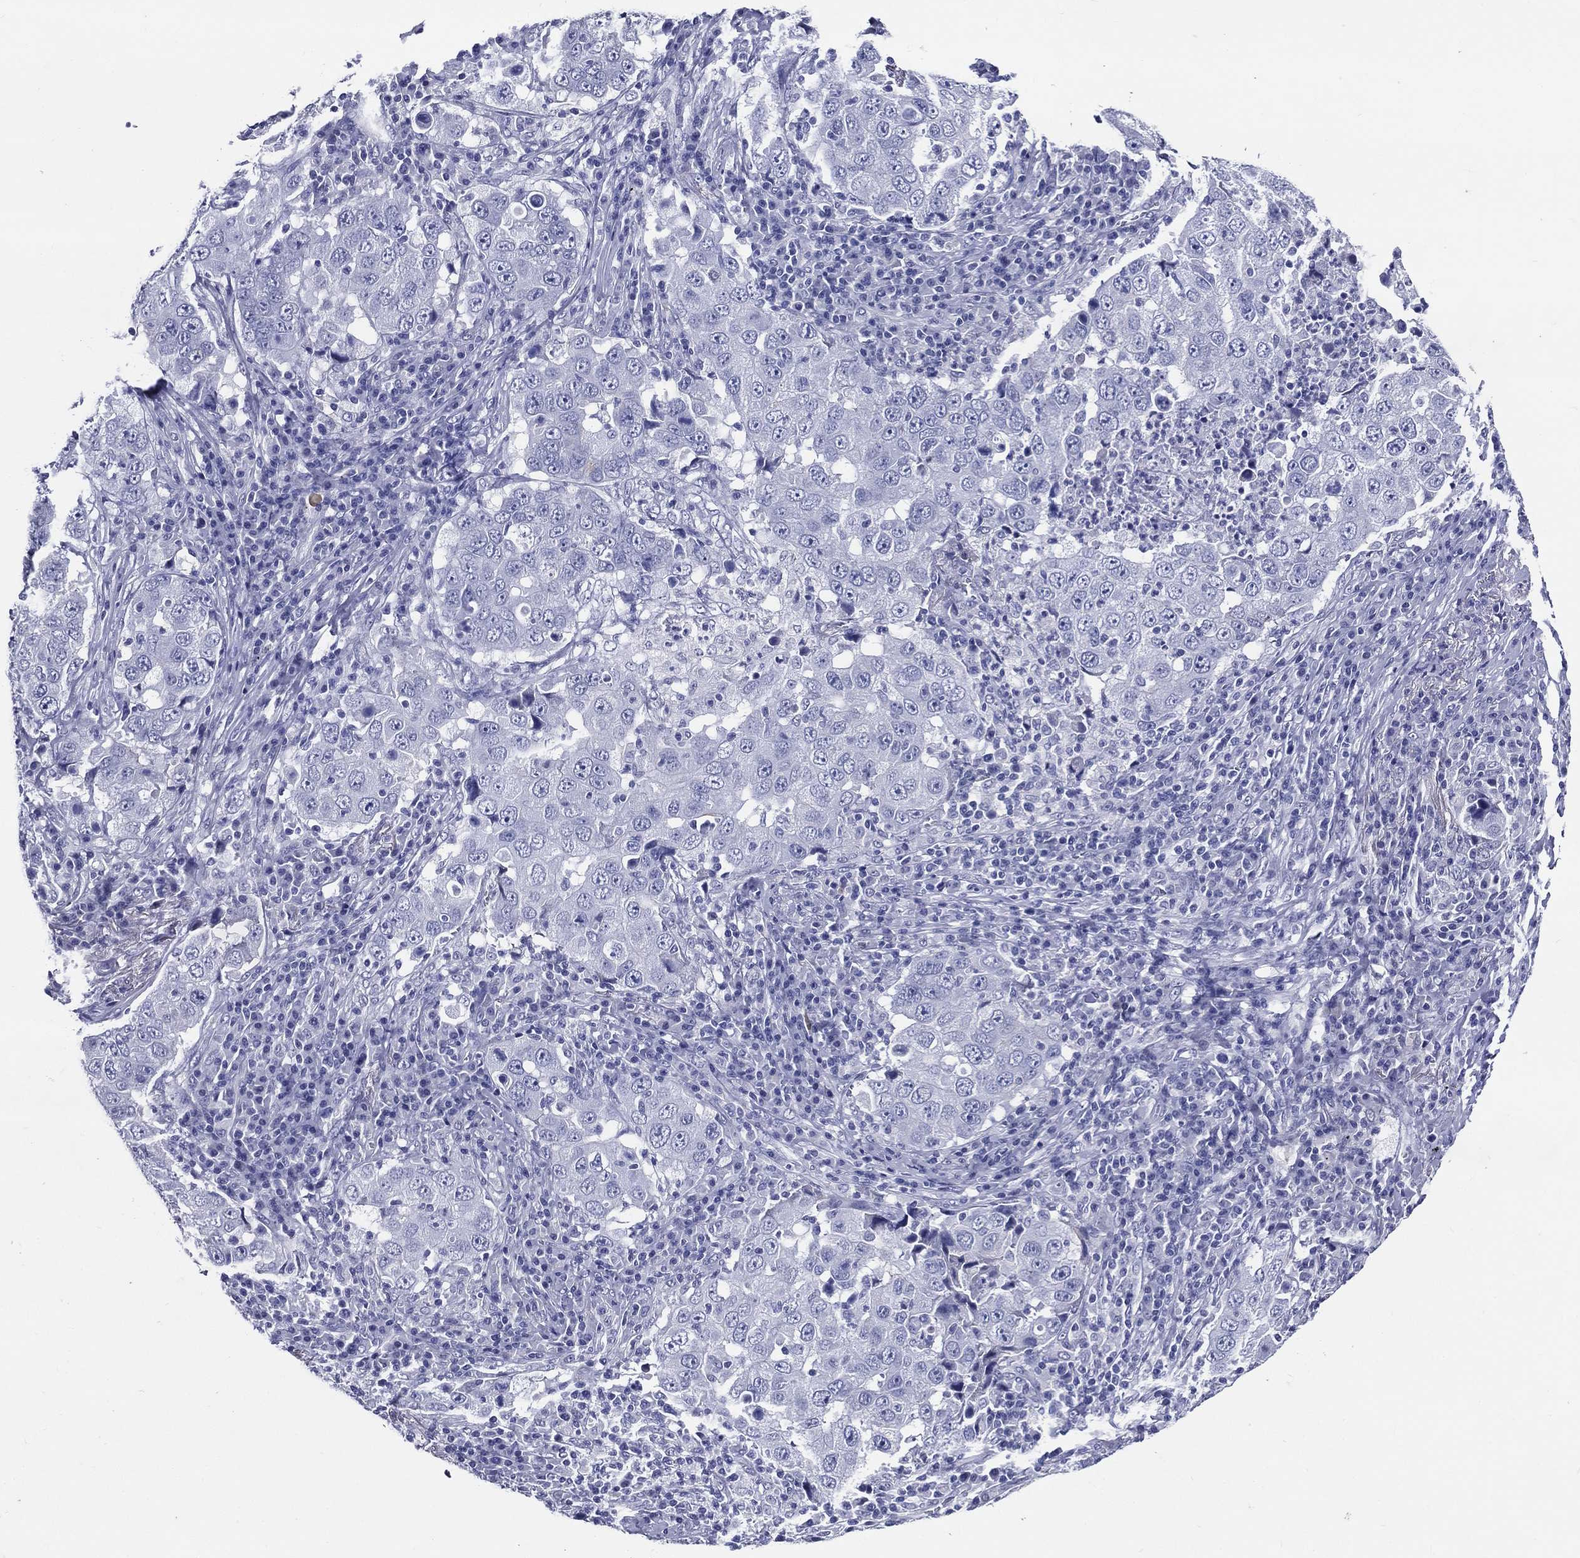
{"staining": {"intensity": "negative", "quantity": "none", "location": "none"}, "tissue": "lung cancer", "cell_type": "Tumor cells", "image_type": "cancer", "snomed": [{"axis": "morphology", "description": "Adenocarcinoma, NOS"}, {"axis": "topography", "description": "Lung"}], "caption": "Tumor cells show no significant protein expression in adenocarcinoma (lung).", "gene": "ACE2", "patient": {"sex": "male", "age": 73}}